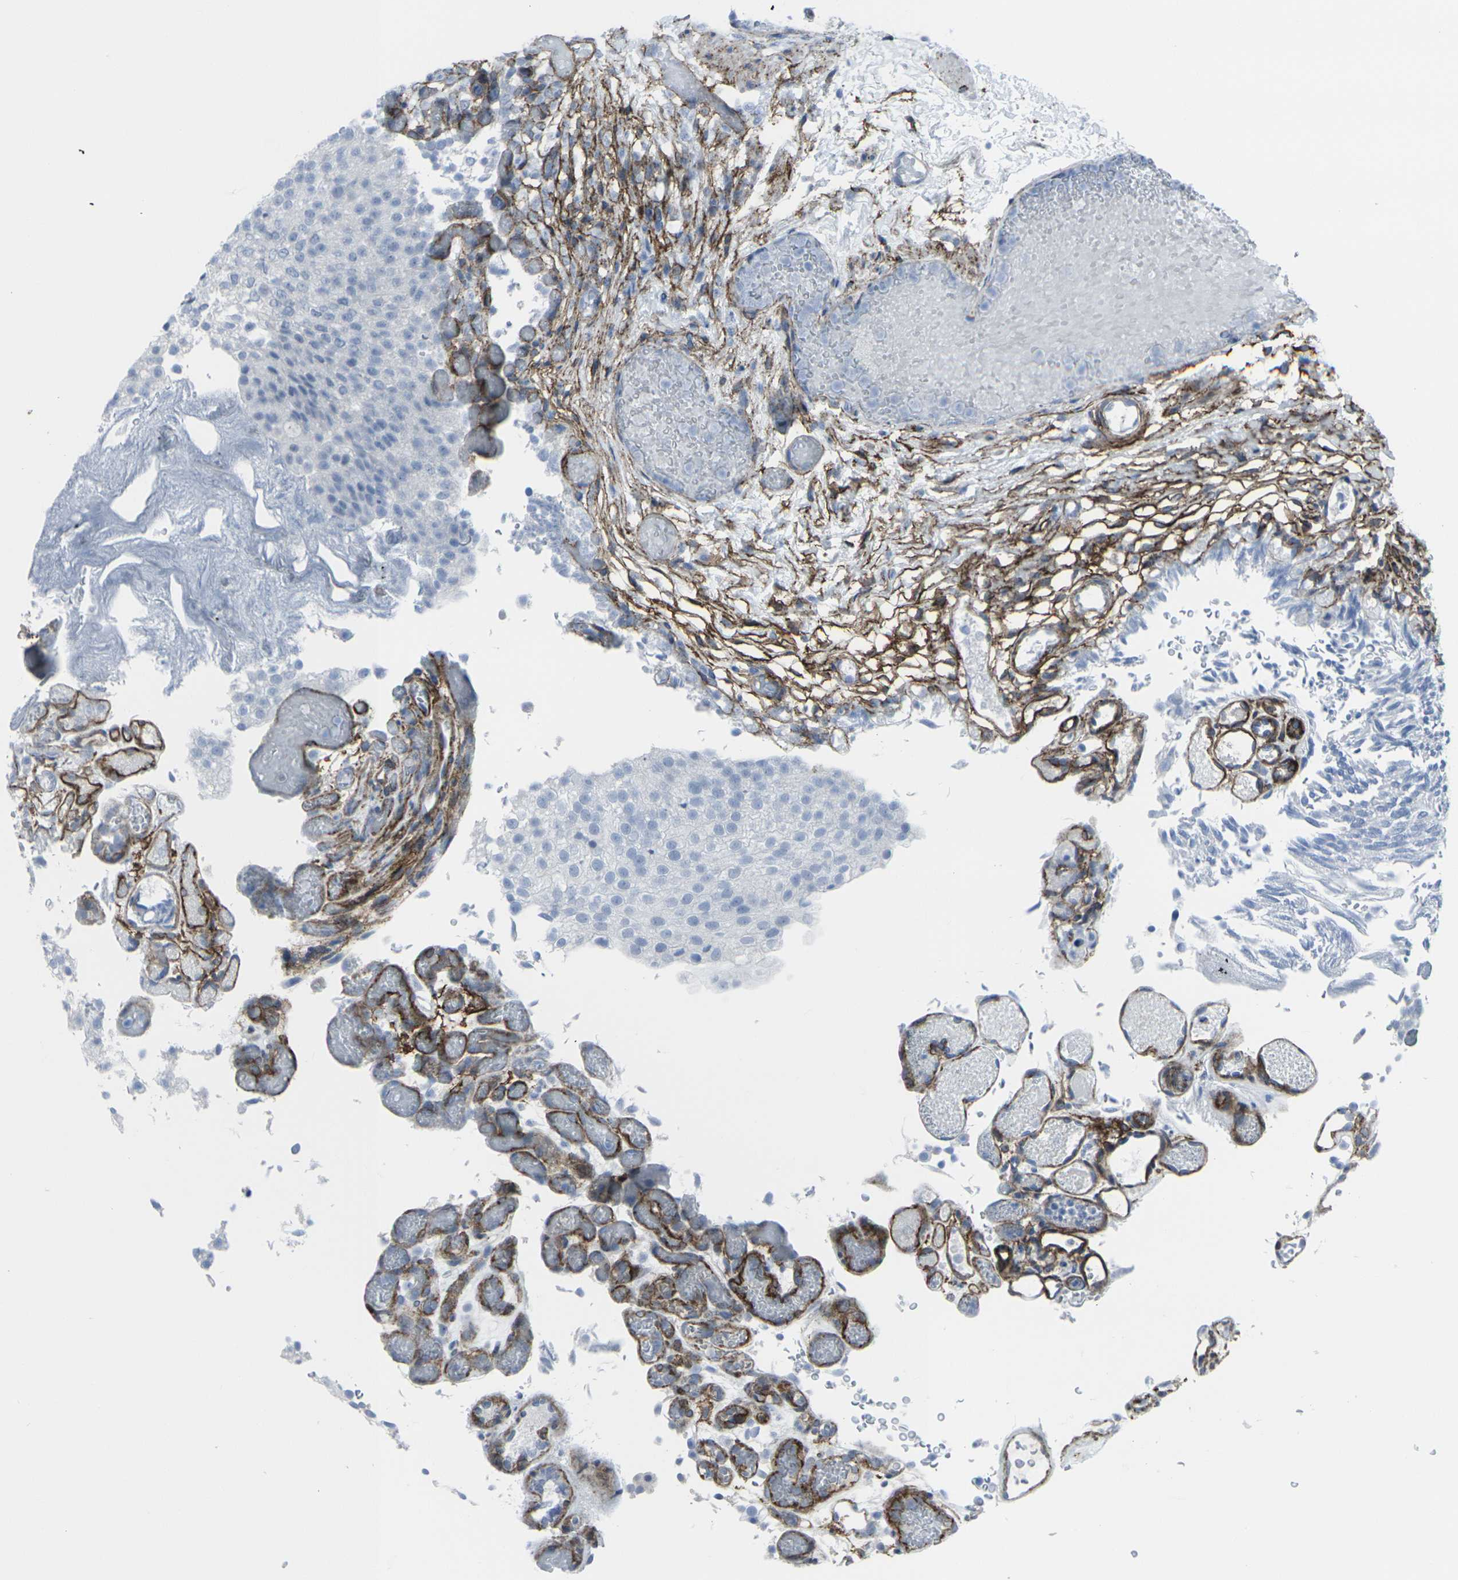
{"staining": {"intensity": "negative", "quantity": "none", "location": "none"}, "tissue": "urothelial cancer", "cell_type": "Tumor cells", "image_type": "cancer", "snomed": [{"axis": "morphology", "description": "Urothelial carcinoma, Low grade"}, {"axis": "topography", "description": "Urinary bladder"}], "caption": "High magnification brightfield microscopy of urothelial carcinoma (low-grade) stained with DAB (3,3'-diaminobenzidine) (brown) and counterstained with hematoxylin (blue): tumor cells show no significant expression. (Immunohistochemistry, brightfield microscopy, high magnification).", "gene": "CDH11", "patient": {"sex": "male", "age": 78}}